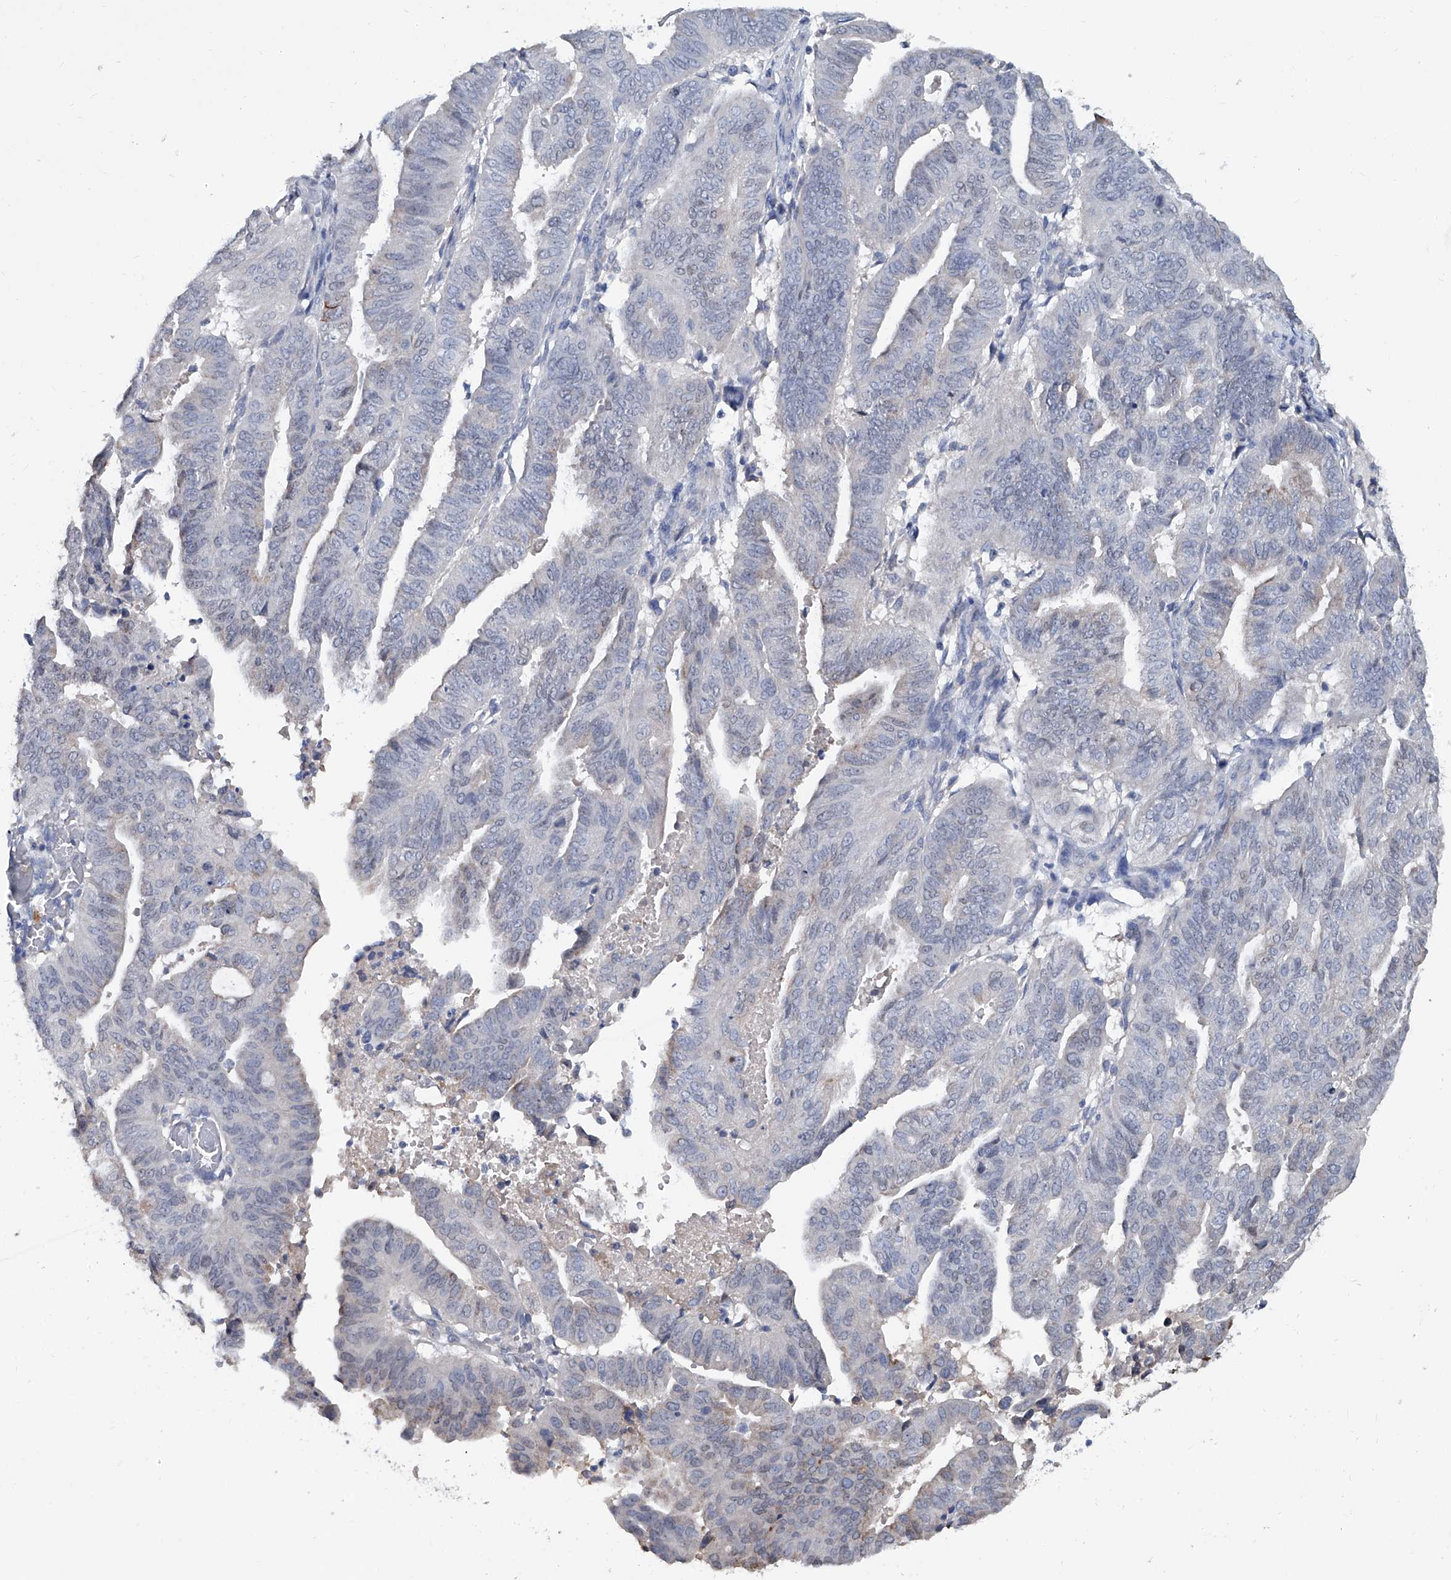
{"staining": {"intensity": "negative", "quantity": "none", "location": "none"}, "tissue": "endometrial cancer", "cell_type": "Tumor cells", "image_type": "cancer", "snomed": [{"axis": "morphology", "description": "Adenocarcinoma, NOS"}, {"axis": "topography", "description": "Uterus"}], "caption": "Immunohistochemistry (IHC) of human endometrial cancer demonstrates no staining in tumor cells.", "gene": "KLHL17", "patient": {"sex": "female", "age": 77}}